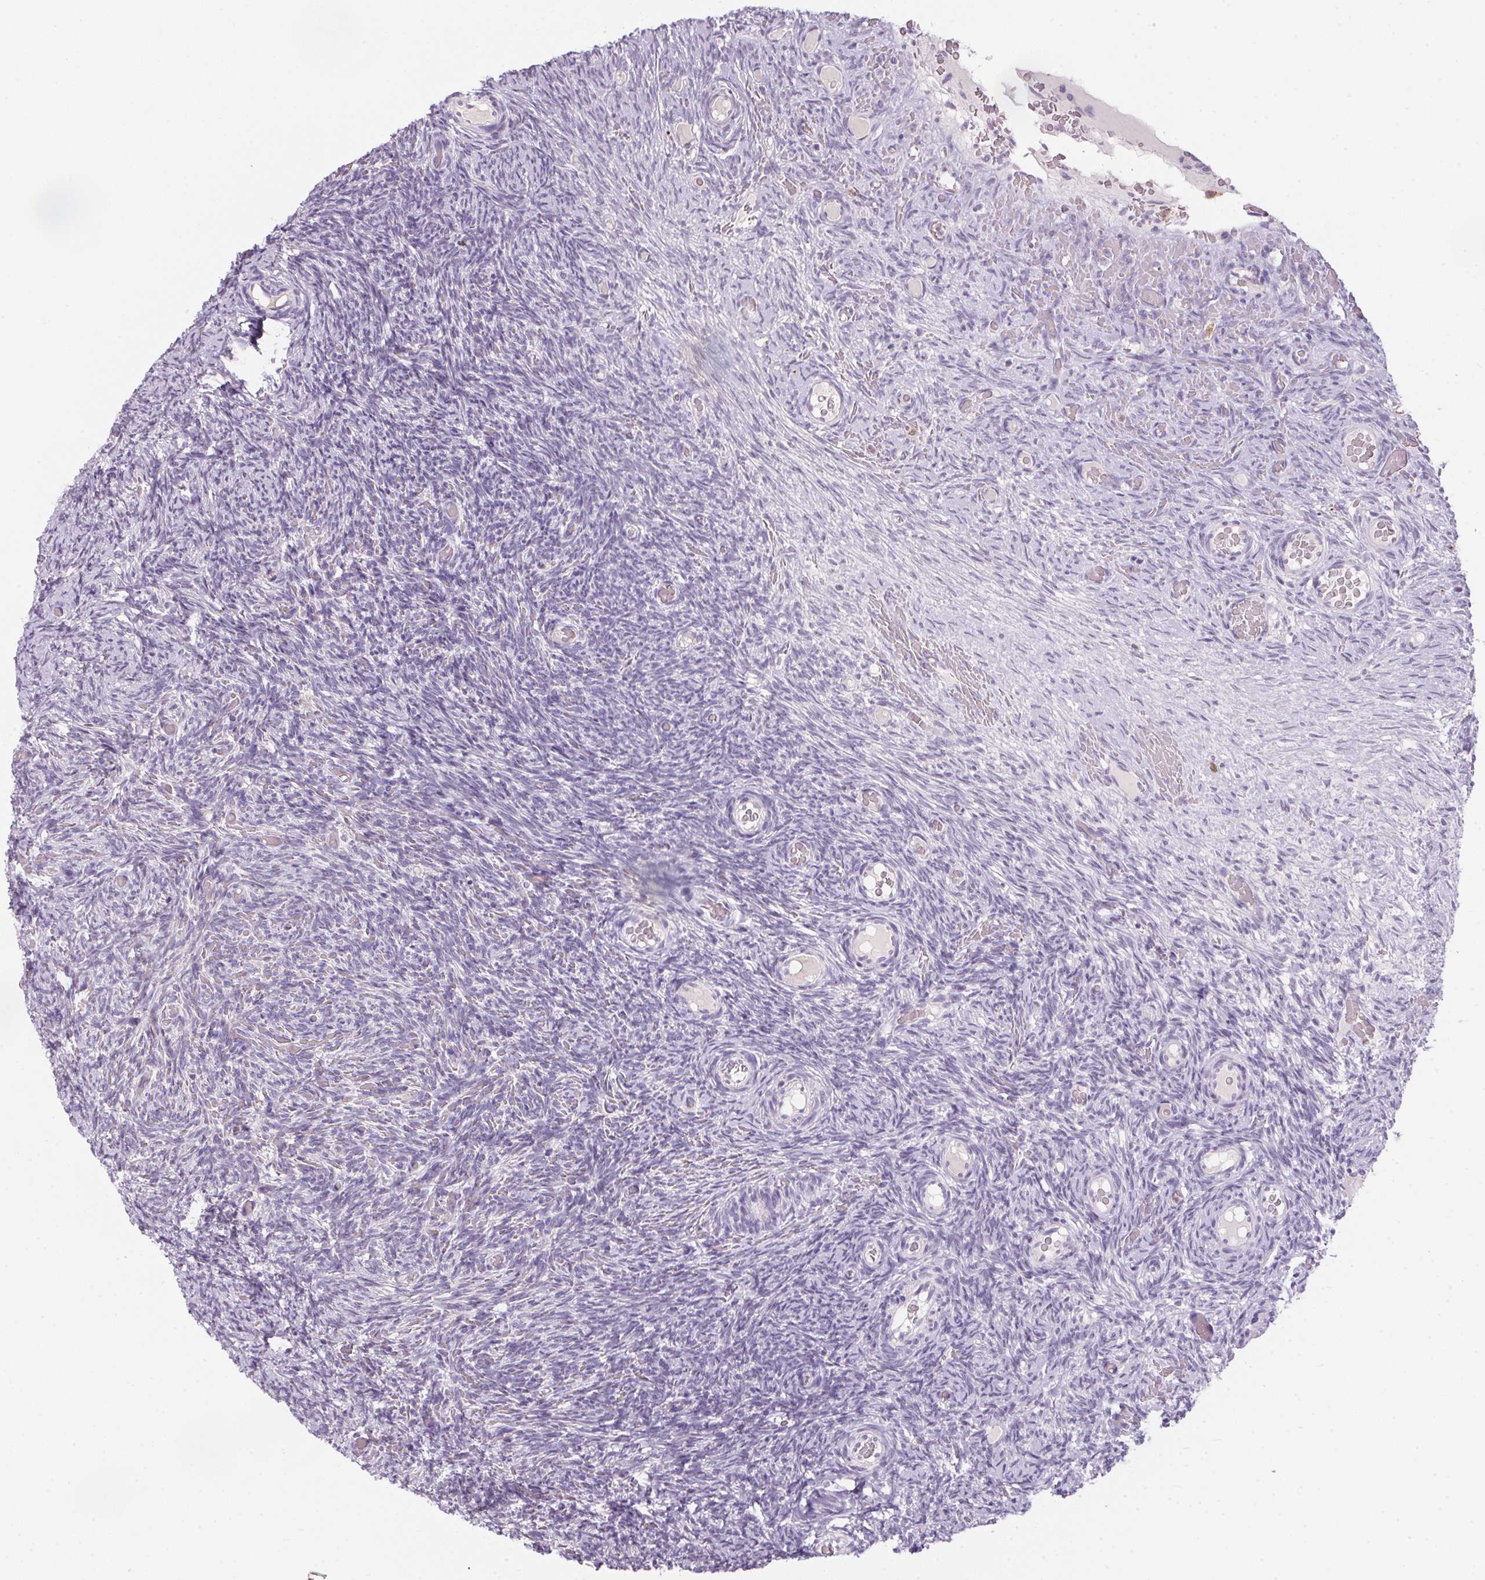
{"staining": {"intensity": "negative", "quantity": "none", "location": "none"}, "tissue": "ovary", "cell_type": "Ovarian stroma cells", "image_type": "normal", "snomed": [{"axis": "morphology", "description": "Normal tissue, NOS"}, {"axis": "topography", "description": "Ovary"}], "caption": "An IHC photomicrograph of unremarkable ovary is shown. There is no staining in ovarian stroma cells of ovary.", "gene": "ECPAS", "patient": {"sex": "female", "age": 34}}